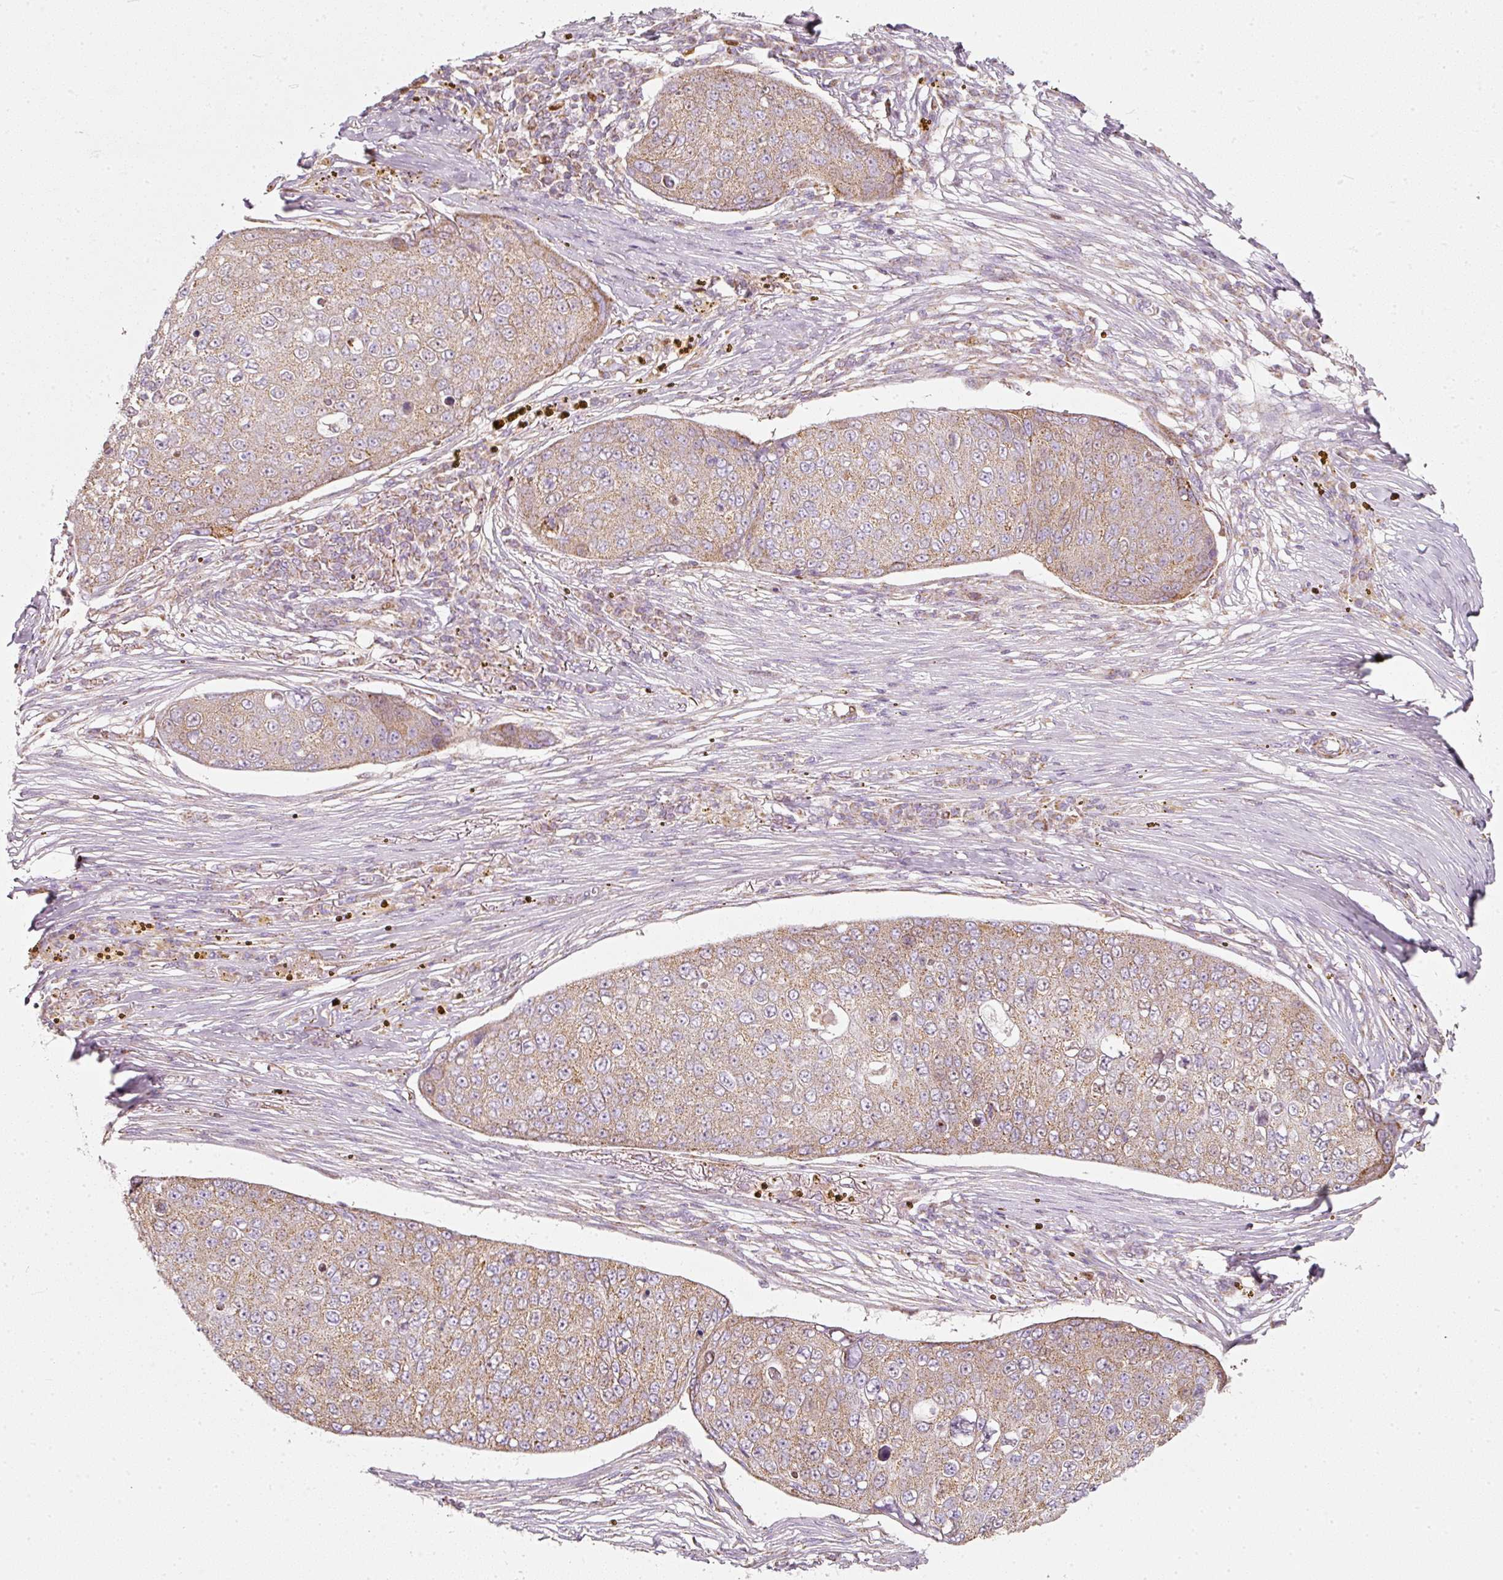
{"staining": {"intensity": "moderate", "quantity": "25%-75%", "location": "cytoplasmic/membranous,nuclear"}, "tissue": "skin cancer", "cell_type": "Tumor cells", "image_type": "cancer", "snomed": [{"axis": "morphology", "description": "Squamous cell carcinoma, NOS"}, {"axis": "topography", "description": "Skin"}], "caption": "Immunohistochemical staining of skin squamous cell carcinoma displays moderate cytoplasmic/membranous and nuclear protein staining in about 25%-75% of tumor cells.", "gene": "DUT", "patient": {"sex": "male", "age": 71}}